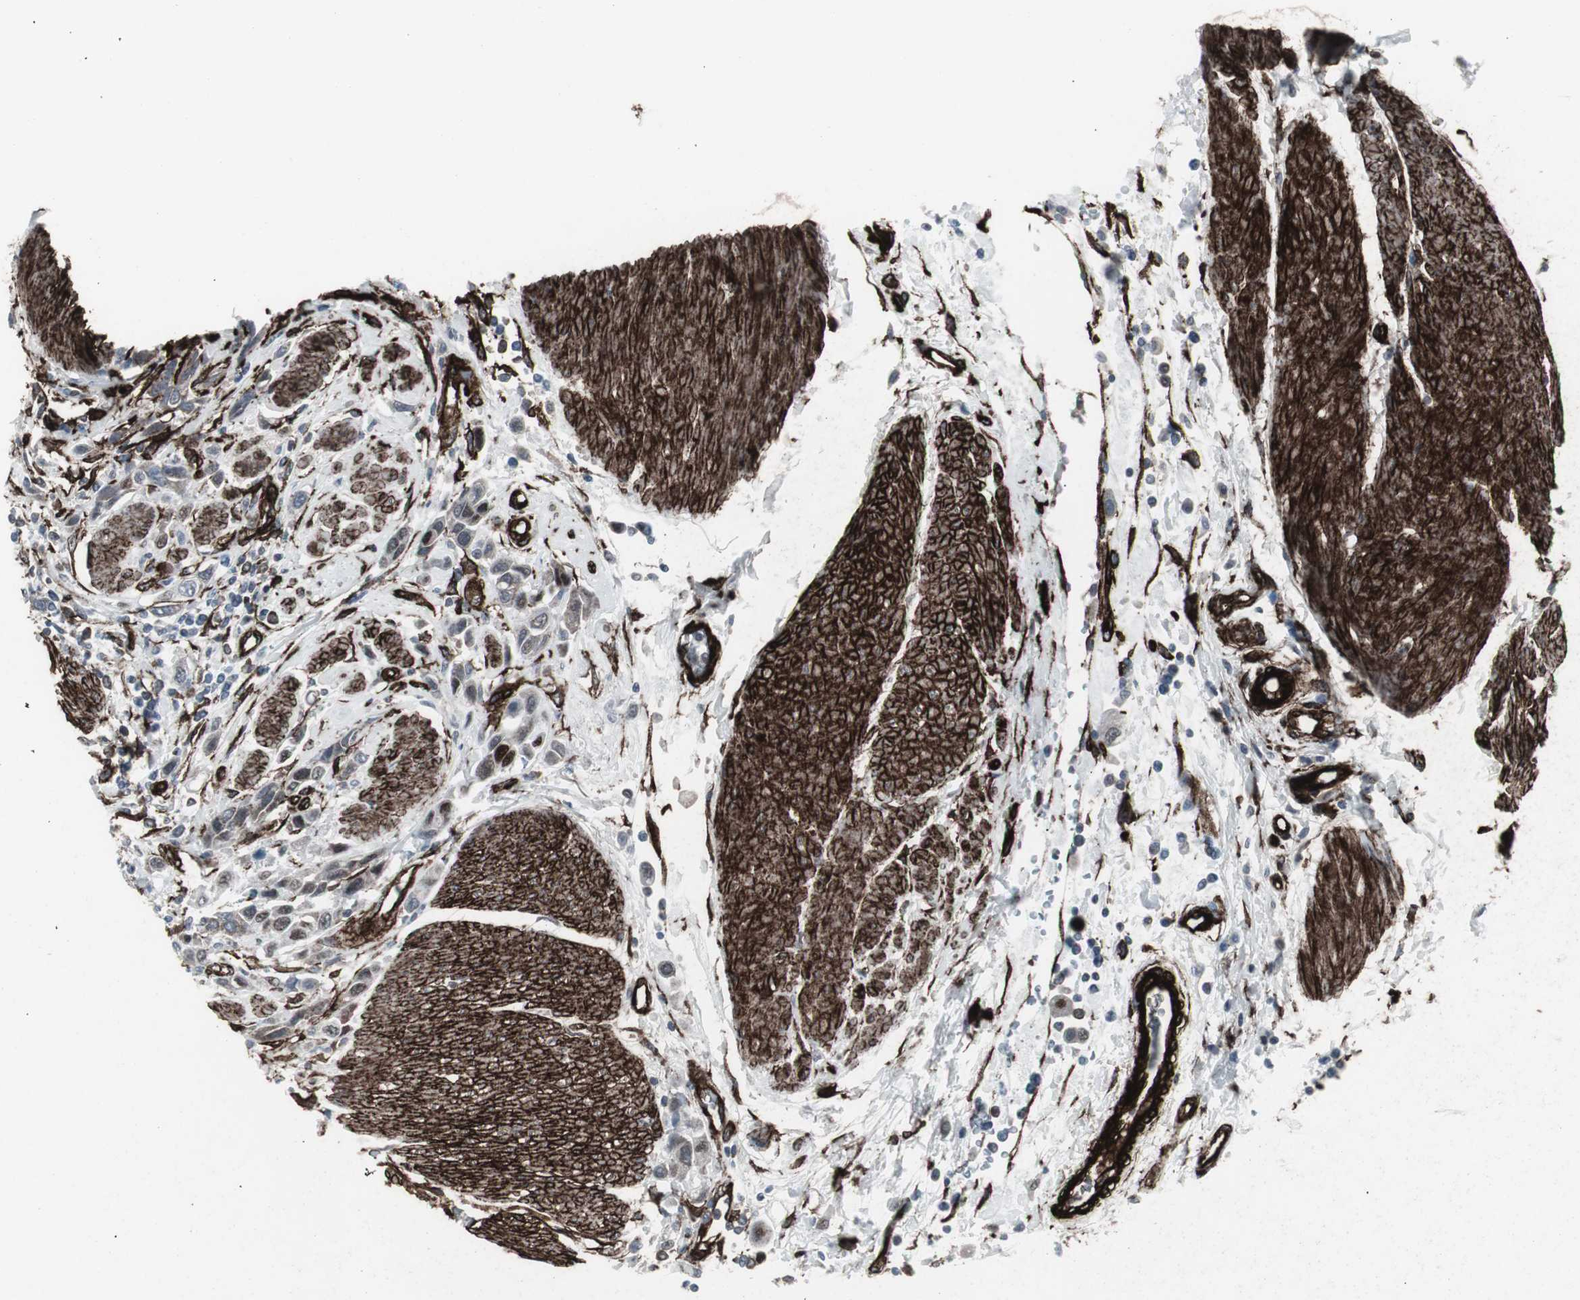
{"staining": {"intensity": "weak", "quantity": "25%-75%", "location": "cytoplasmic/membranous"}, "tissue": "urothelial cancer", "cell_type": "Tumor cells", "image_type": "cancer", "snomed": [{"axis": "morphology", "description": "Urothelial carcinoma, High grade"}, {"axis": "topography", "description": "Urinary bladder"}], "caption": "Immunohistochemical staining of urothelial cancer exhibits low levels of weak cytoplasmic/membranous expression in approximately 25%-75% of tumor cells.", "gene": "PDGFA", "patient": {"sex": "male", "age": 50}}